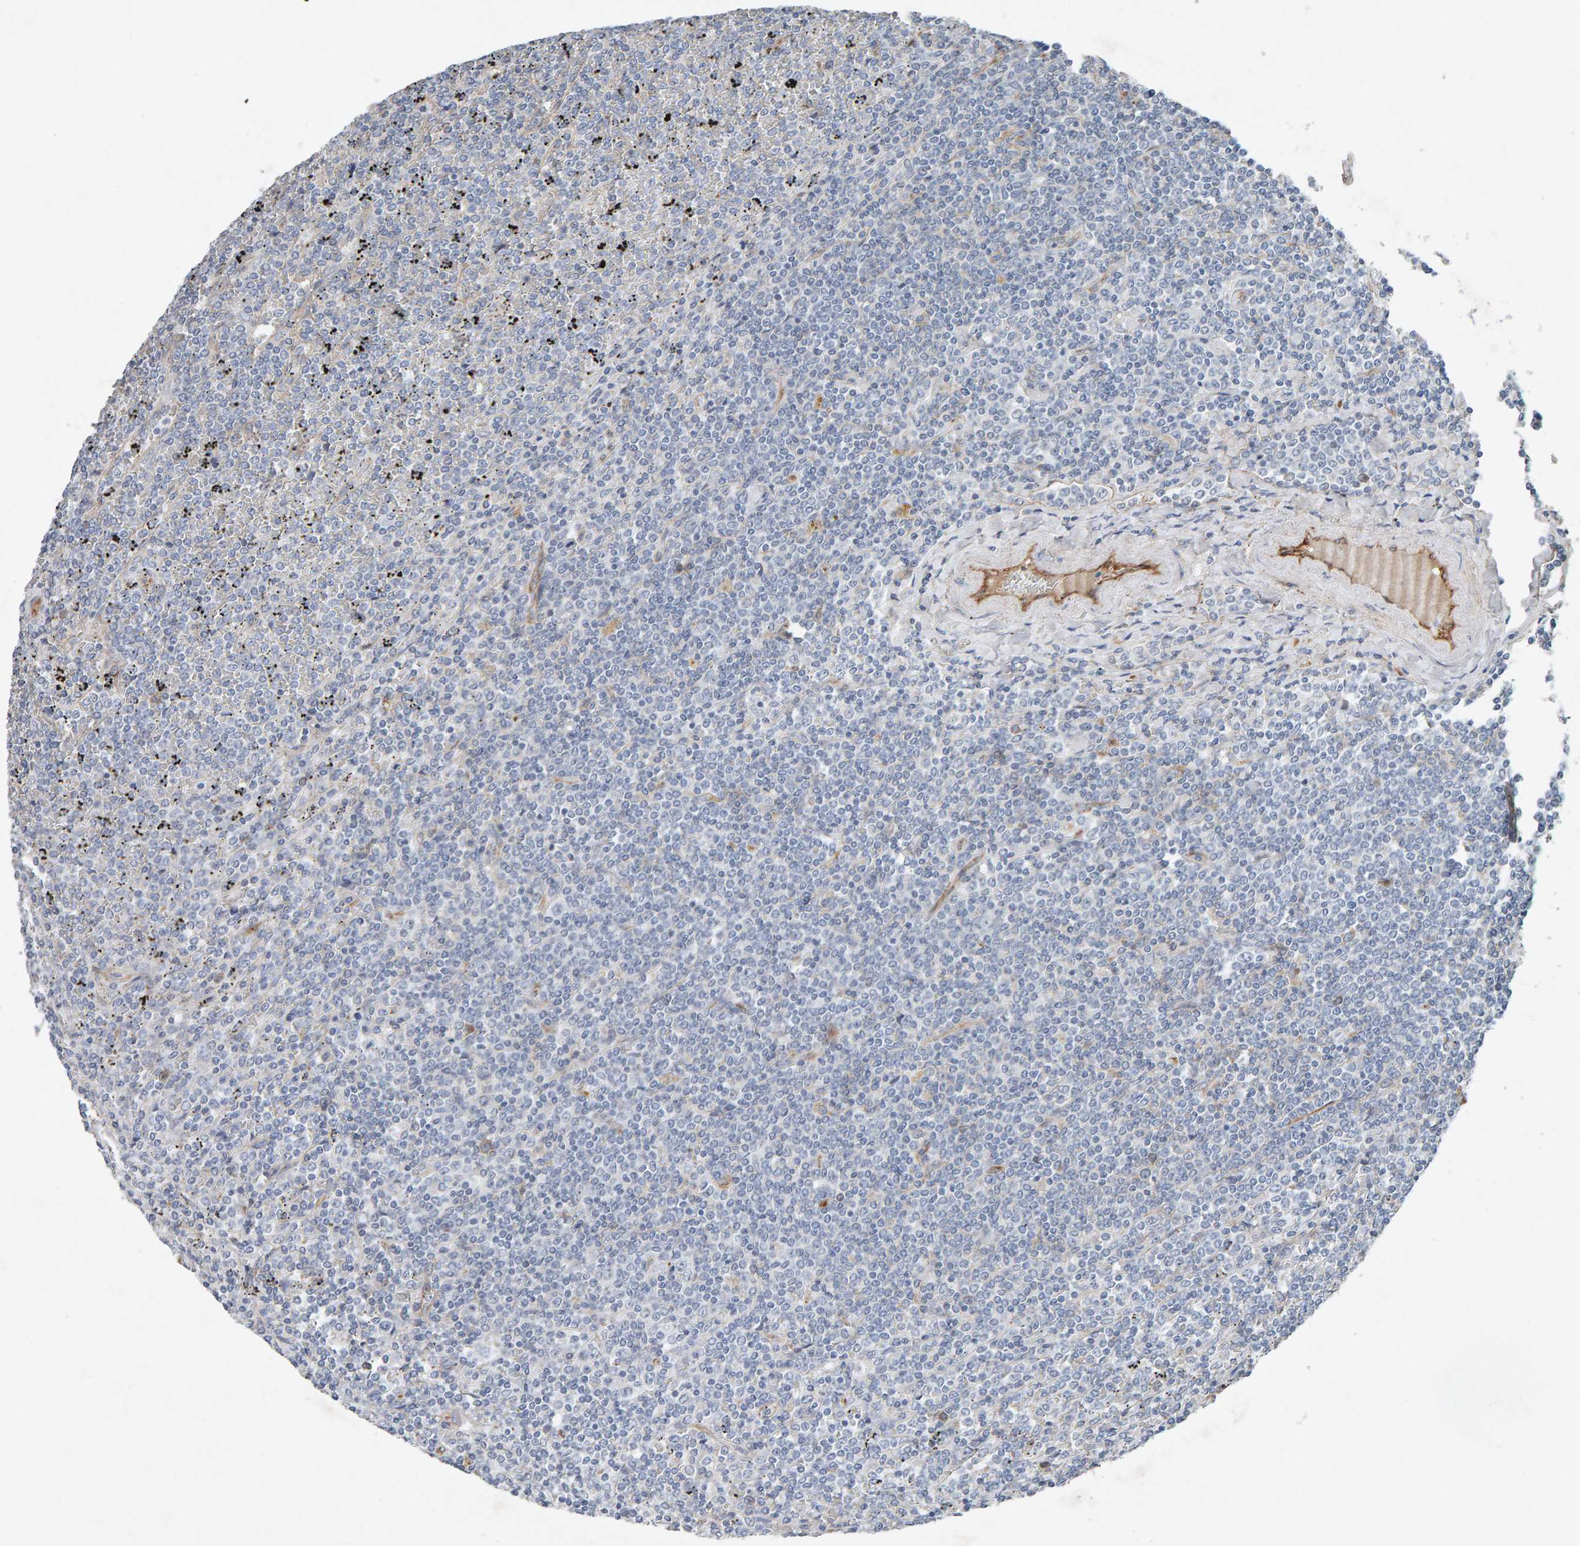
{"staining": {"intensity": "negative", "quantity": "none", "location": "none"}, "tissue": "lymphoma", "cell_type": "Tumor cells", "image_type": "cancer", "snomed": [{"axis": "morphology", "description": "Malignant lymphoma, non-Hodgkin's type, Low grade"}, {"axis": "topography", "description": "Spleen"}], "caption": "Low-grade malignant lymphoma, non-Hodgkin's type was stained to show a protein in brown. There is no significant expression in tumor cells.", "gene": "PTPRM", "patient": {"sex": "female", "age": 19}}